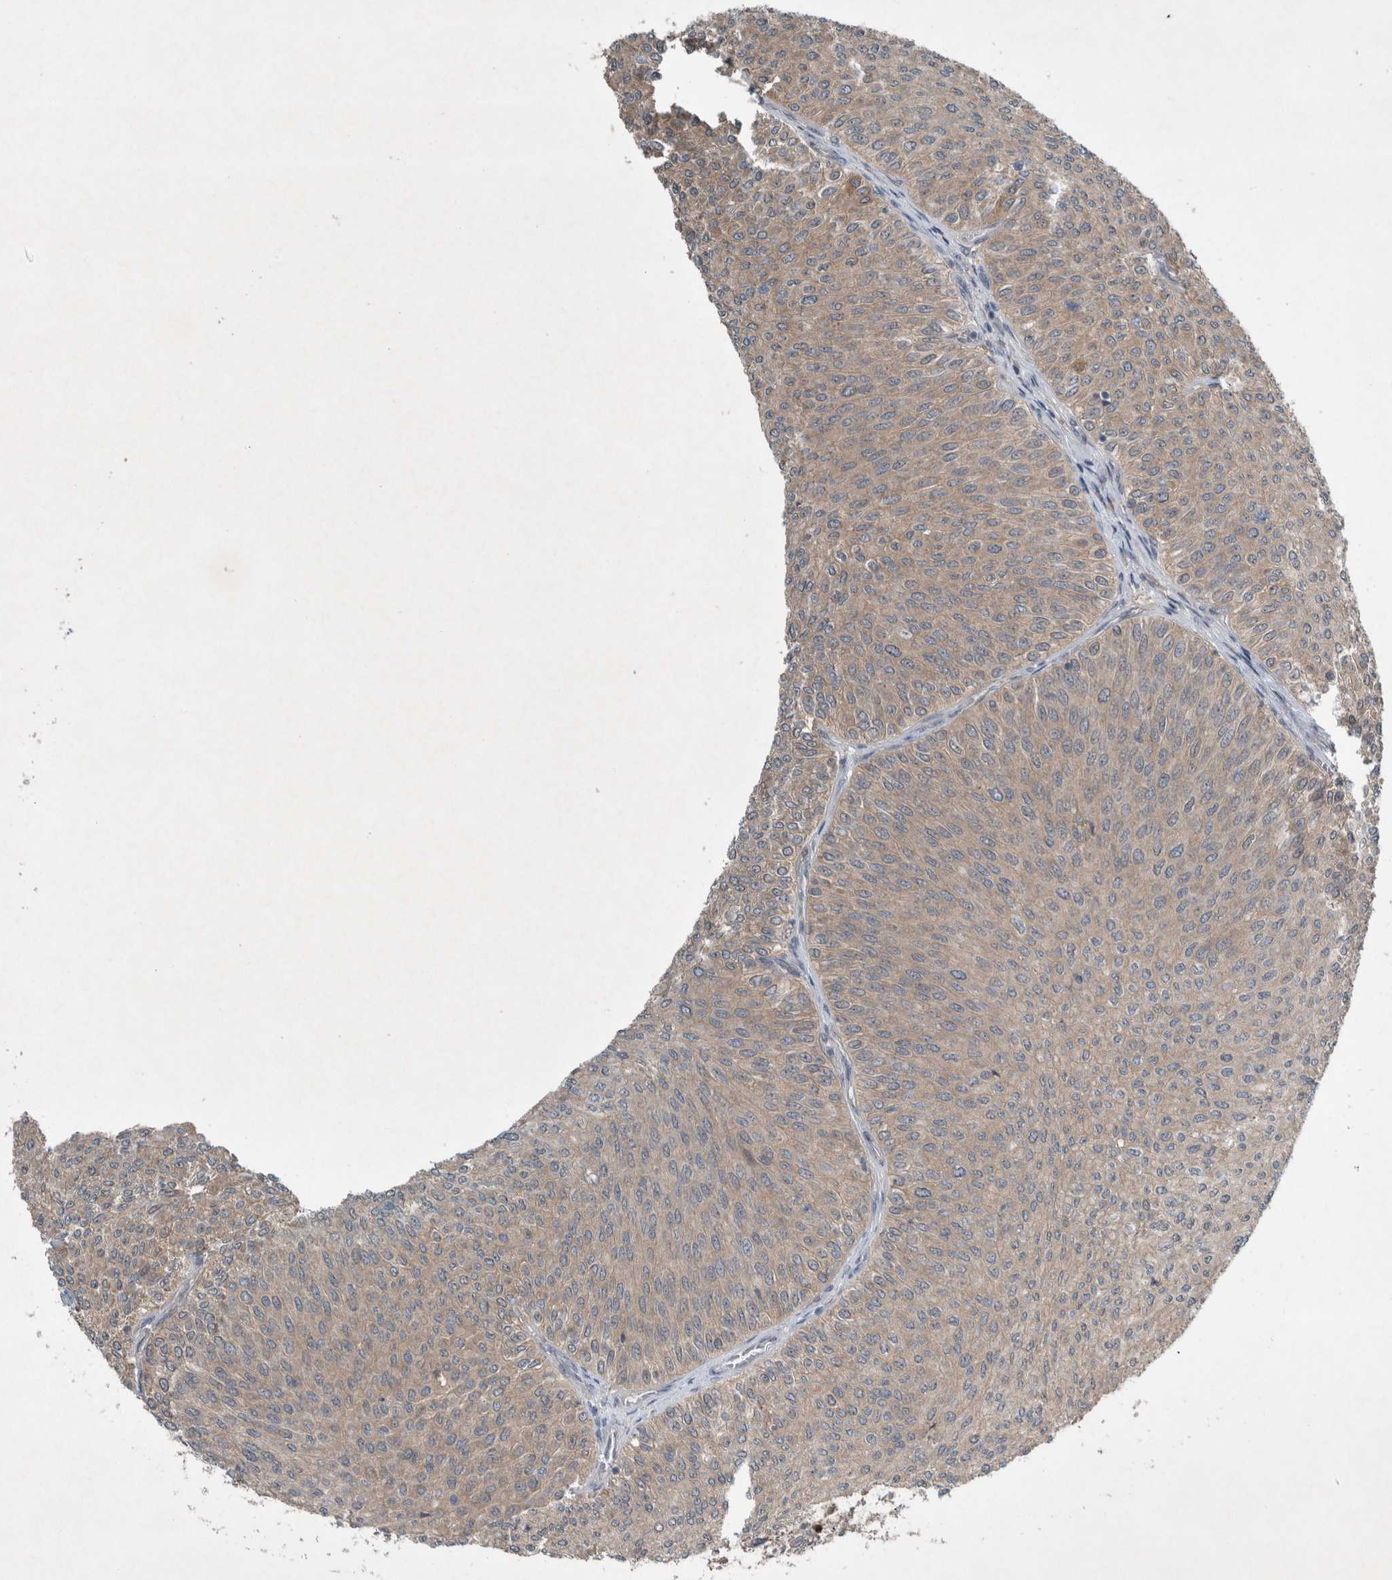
{"staining": {"intensity": "negative", "quantity": "none", "location": "none"}, "tissue": "urothelial cancer", "cell_type": "Tumor cells", "image_type": "cancer", "snomed": [{"axis": "morphology", "description": "Urothelial carcinoma, Low grade"}, {"axis": "topography", "description": "Urinary bladder"}], "caption": "The photomicrograph reveals no staining of tumor cells in urothelial cancer.", "gene": "RALGDS", "patient": {"sex": "male", "age": 78}}